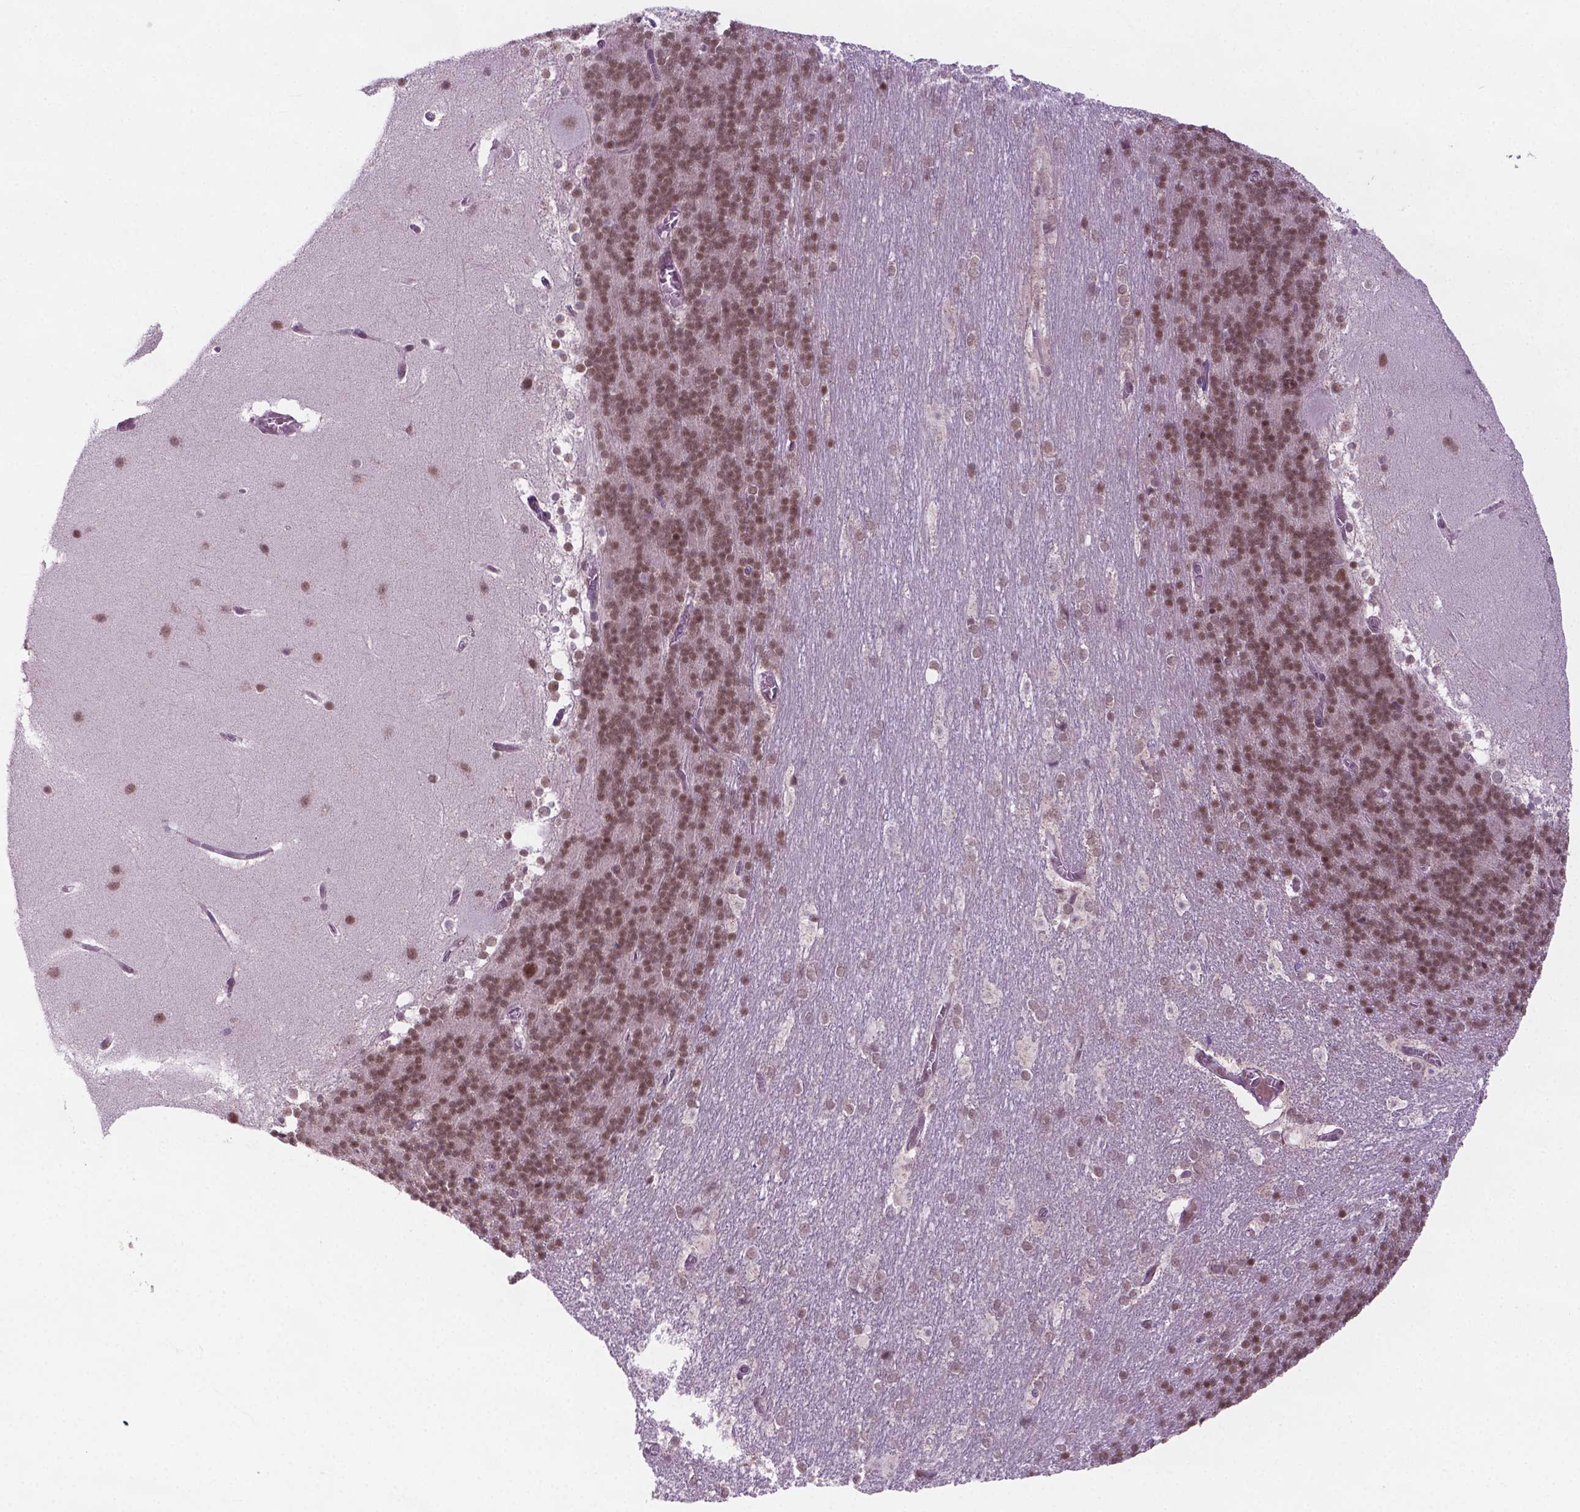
{"staining": {"intensity": "moderate", "quantity": ">75%", "location": "nuclear"}, "tissue": "cerebellum", "cell_type": "Cells in granular layer", "image_type": "normal", "snomed": [{"axis": "morphology", "description": "Normal tissue, NOS"}, {"axis": "topography", "description": "Cerebellum"}], "caption": "Normal cerebellum was stained to show a protein in brown. There is medium levels of moderate nuclear staining in about >75% of cells in granular layer.", "gene": "PHAX", "patient": {"sex": "female", "age": 19}}